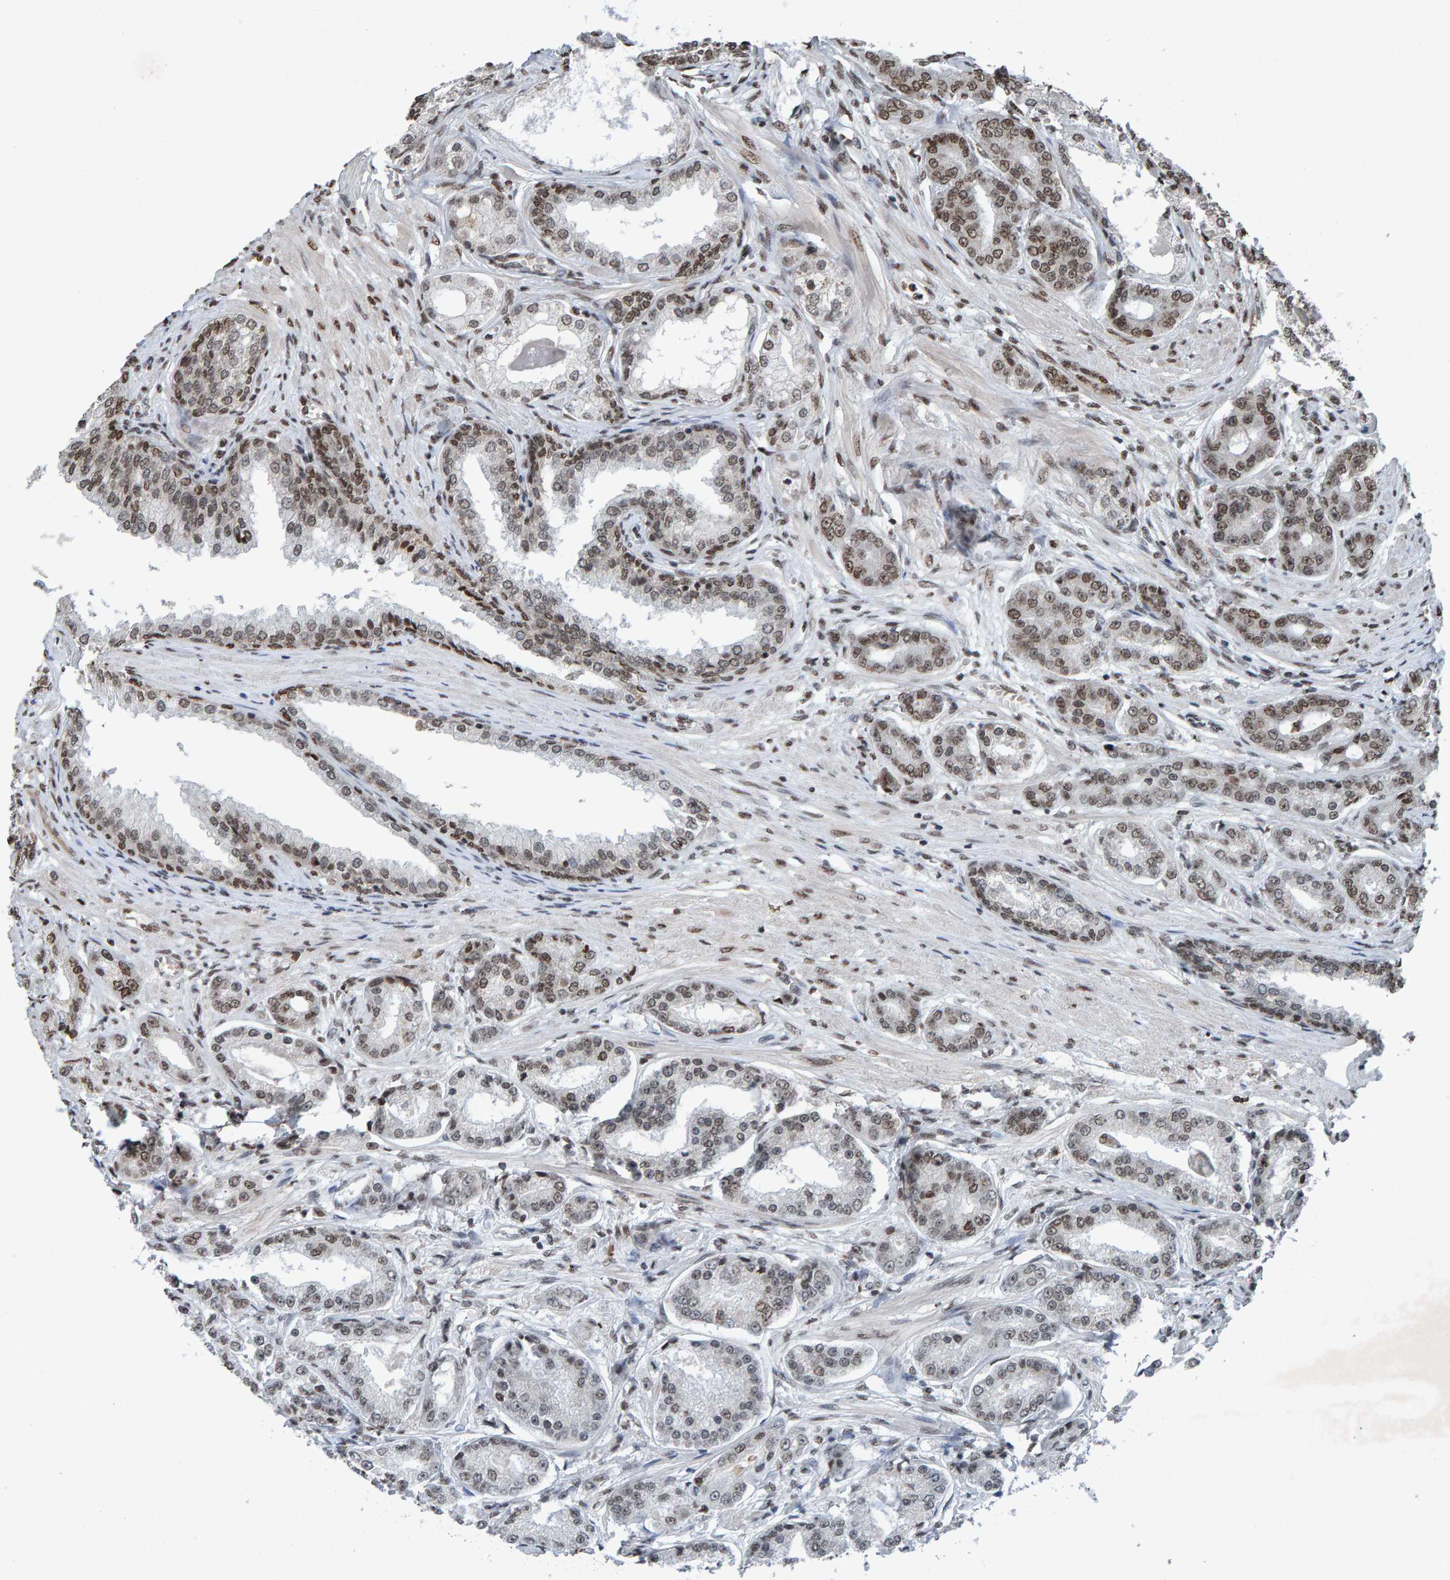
{"staining": {"intensity": "moderate", "quantity": "<25%", "location": "nuclear"}, "tissue": "prostate cancer", "cell_type": "Tumor cells", "image_type": "cancer", "snomed": [{"axis": "morphology", "description": "Adenocarcinoma, High grade"}, {"axis": "topography", "description": "Prostate"}], "caption": "Immunohistochemistry (IHC) of human adenocarcinoma (high-grade) (prostate) demonstrates low levels of moderate nuclear staining in approximately <25% of tumor cells.", "gene": "H2AZ1", "patient": {"sex": "male", "age": 59}}